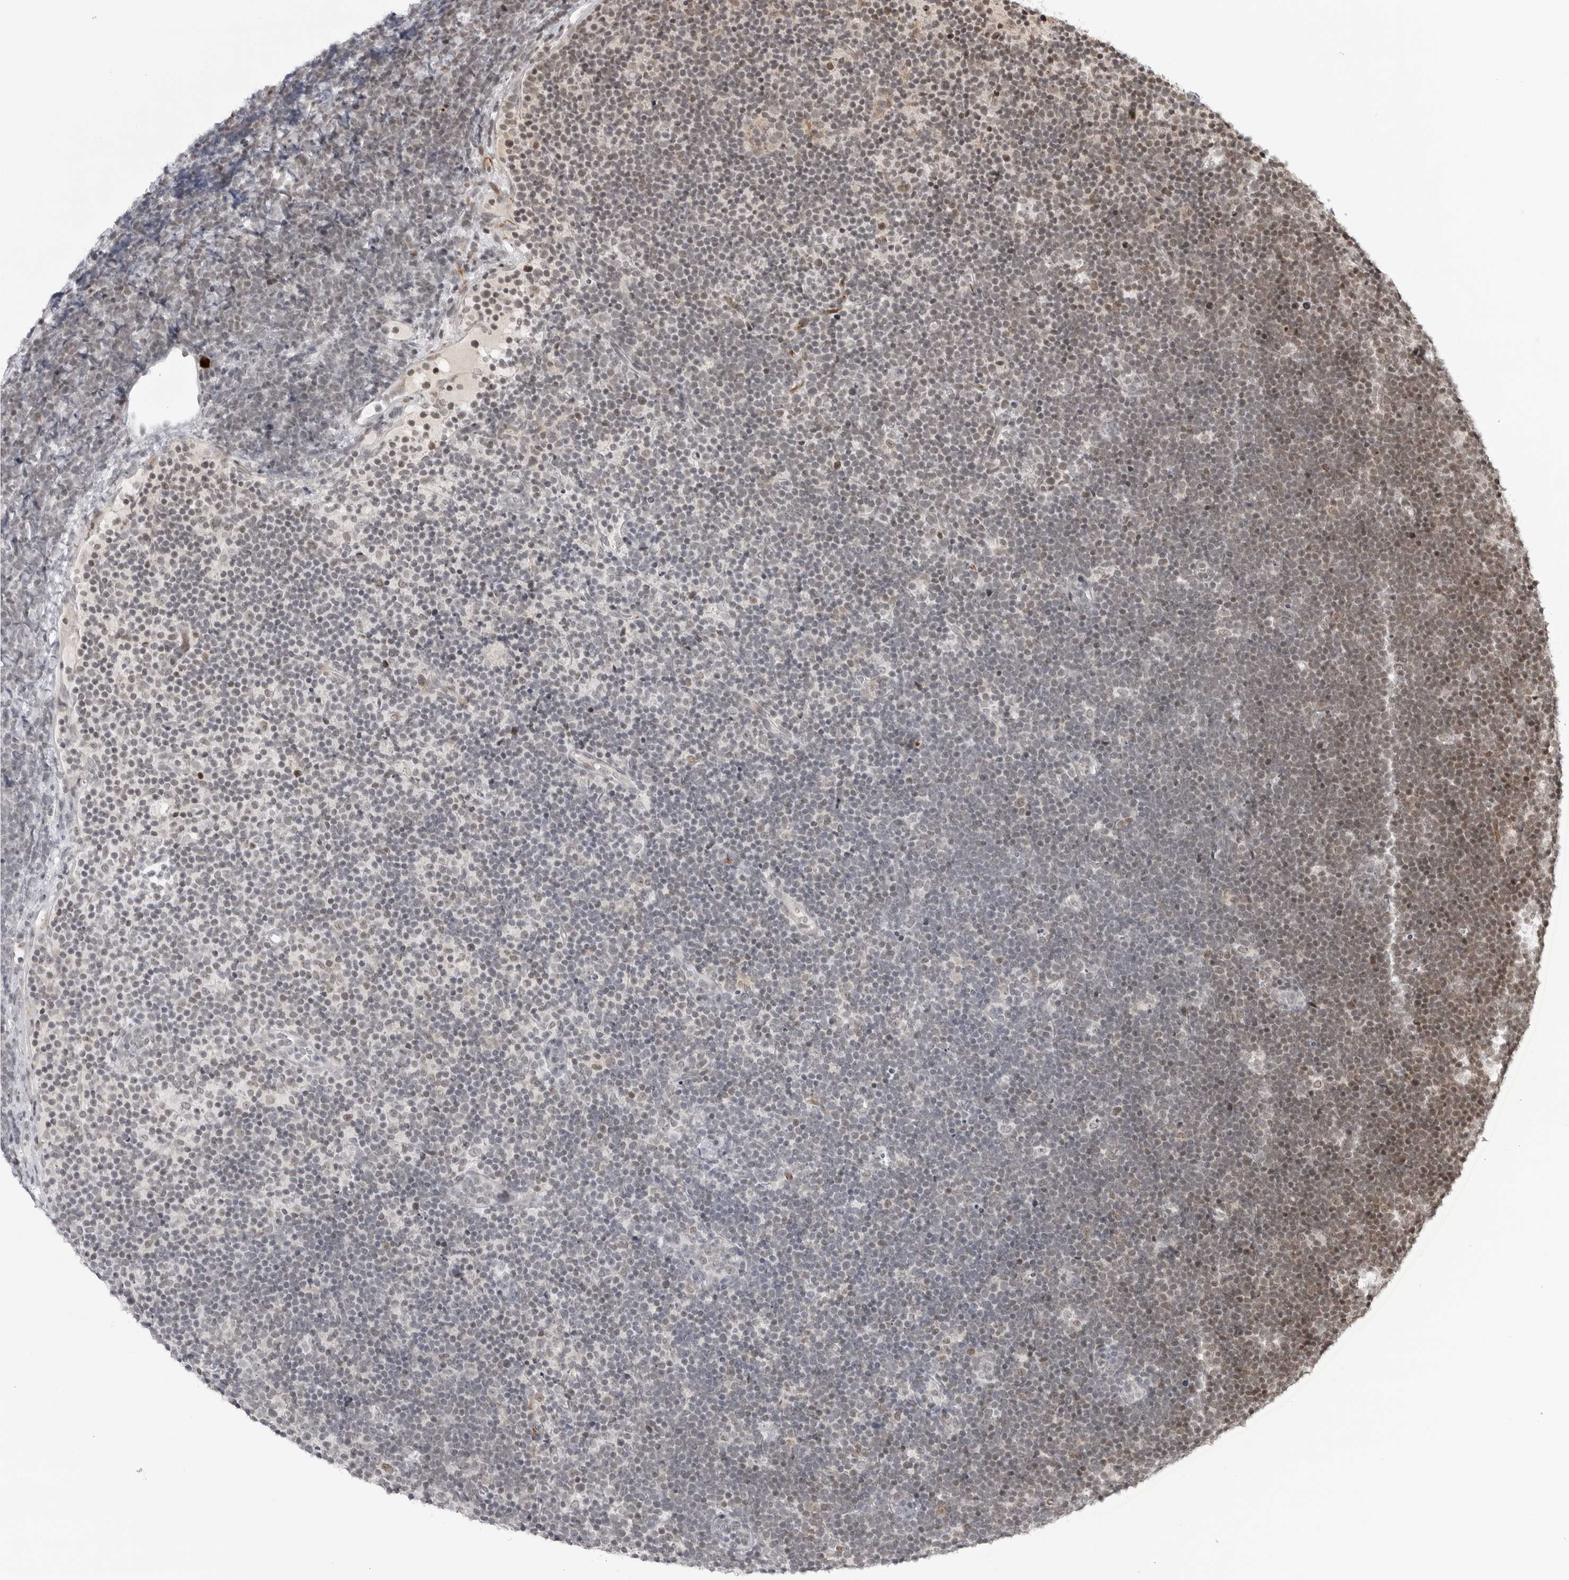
{"staining": {"intensity": "weak", "quantity": "25%-75%", "location": "nuclear"}, "tissue": "lymphoma", "cell_type": "Tumor cells", "image_type": "cancer", "snomed": [{"axis": "morphology", "description": "Malignant lymphoma, non-Hodgkin's type, High grade"}, {"axis": "topography", "description": "Lymph node"}], "caption": "The photomicrograph shows a brown stain indicating the presence of a protein in the nuclear of tumor cells in high-grade malignant lymphoma, non-Hodgkin's type.", "gene": "TRIM66", "patient": {"sex": "male", "age": 13}}